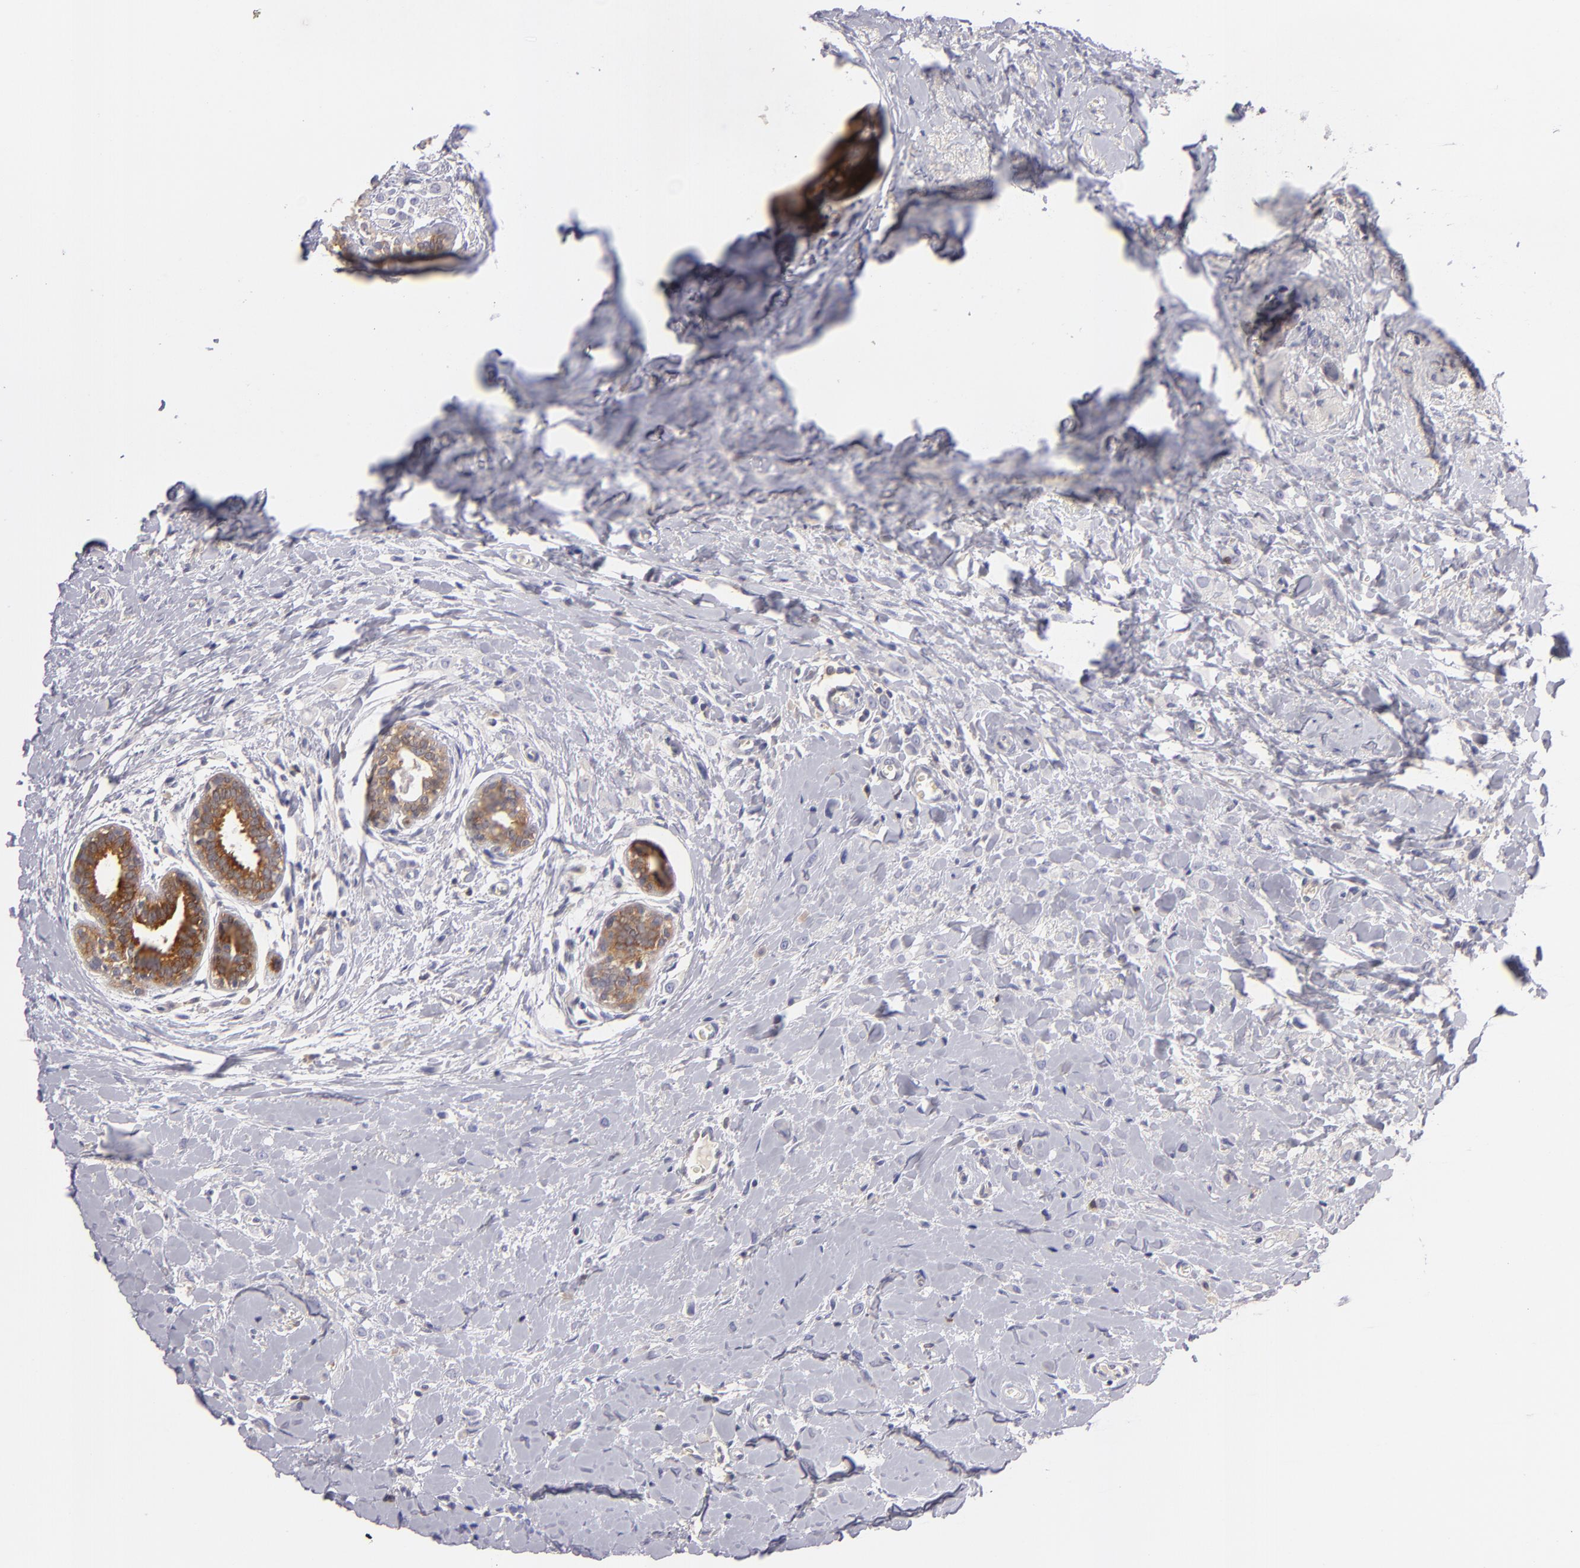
{"staining": {"intensity": "negative", "quantity": "none", "location": "none"}, "tissue": "breast cancer", "cell_type": "Tumor cells", "image_type": "cancer", "snomed": [{"axis": "morphology", "description": "Lobular carcinoma"}, {"axis": "topography", "description": "Breast"}], "caption": "Protein analysis of lobular carcinoma (breast) displays no significant positivity in tumor cells.", "gene": "MMP10", "patient": {"sex": "female", "age": 57}}